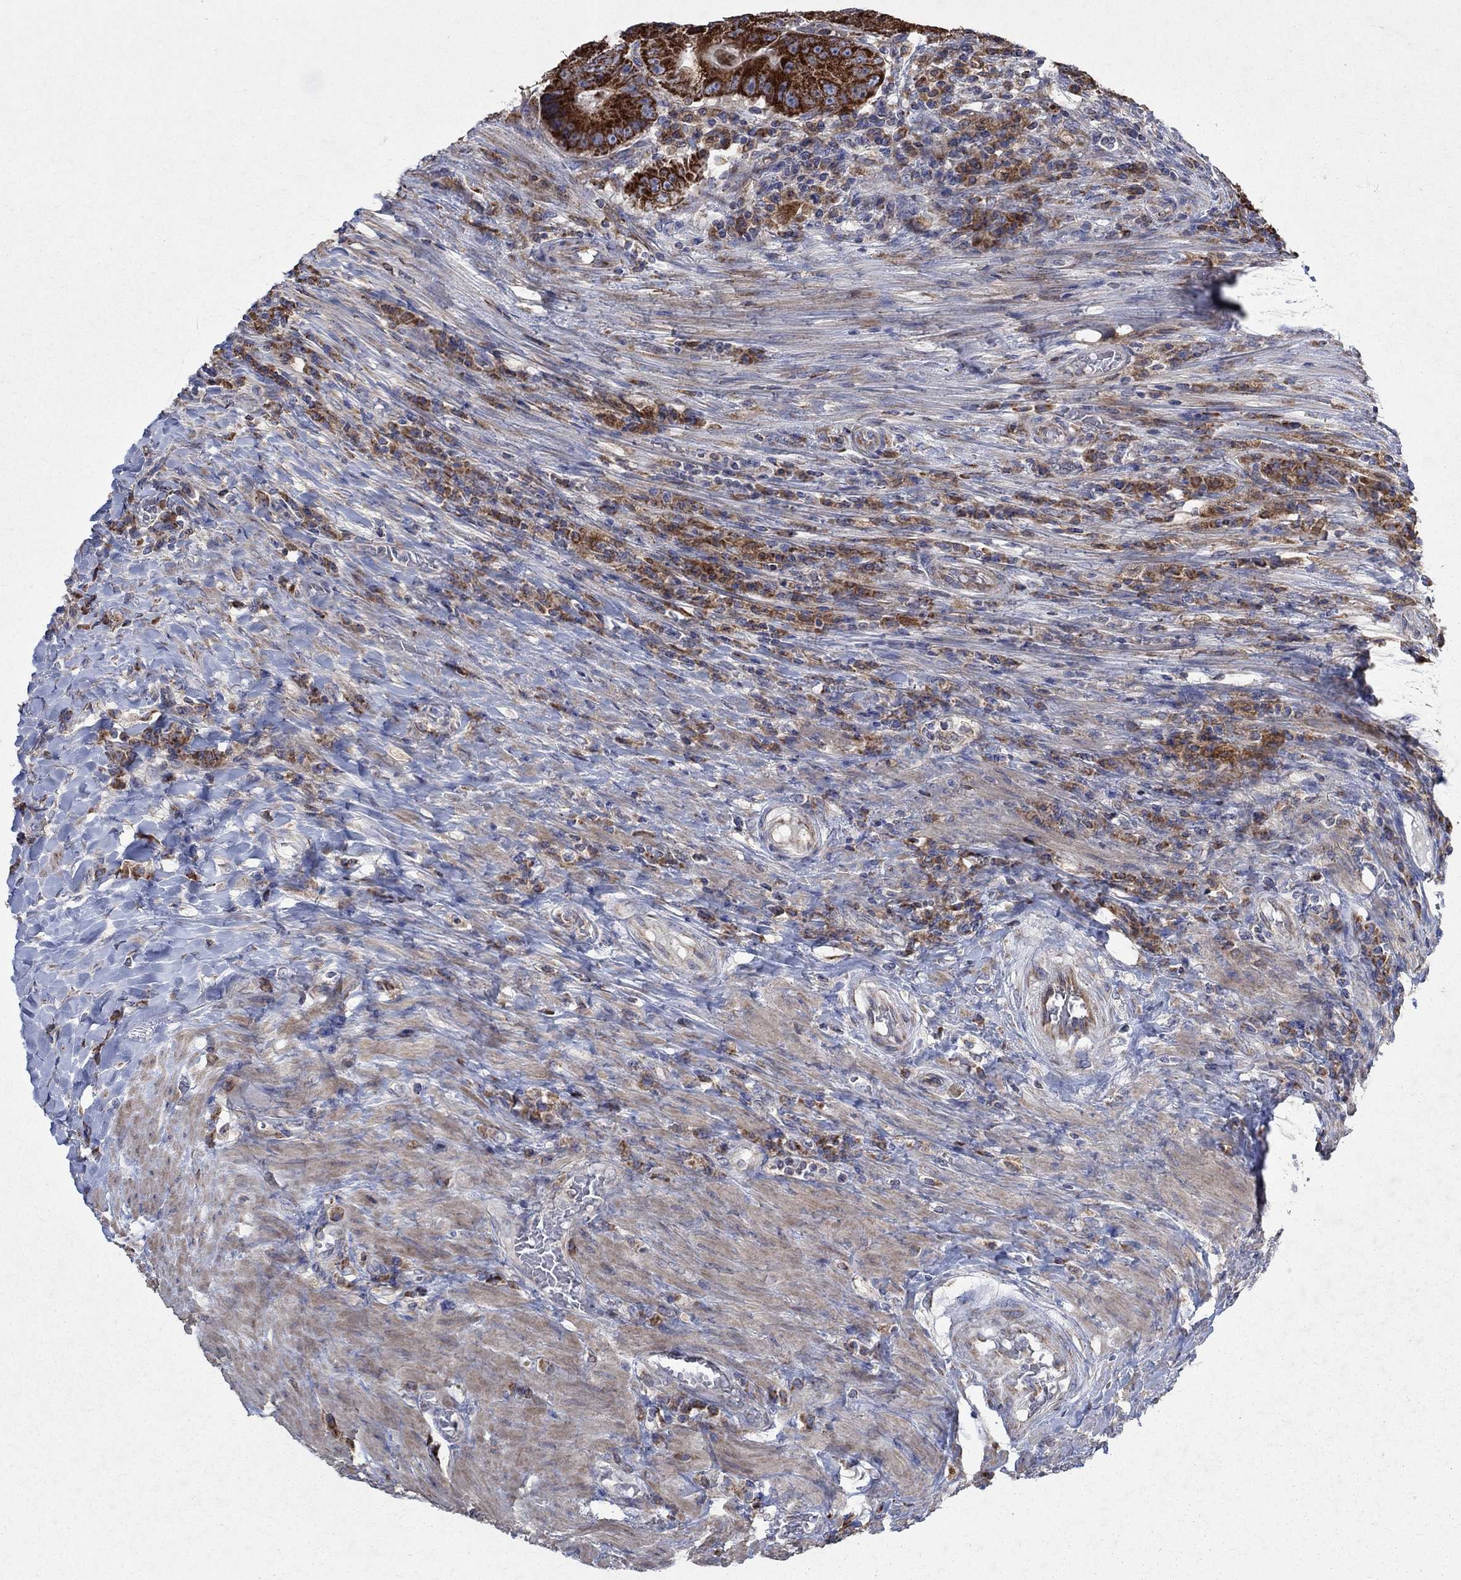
{"staining": {"intensity": "strong", "quantity": ">75%", "location": "cytoplasmic/membranous"}, "tissue": "colorectal cancer", "cell_type": "Tumor cells", "image_type": "cancer", "snomed": [{"axis": "morphology", "description": "Adenocarcinoma, NOS"}, {"axis": "topography", "description": "Colon"}], "caption": "Protein staining of adenocarcinoma (colorectal) tissue reveals strong cytoplasmic/membranous positivity in about >75% of tumor cells.", "gene": "NCEH1", "patient": {"sex": "female", "age": 86}}